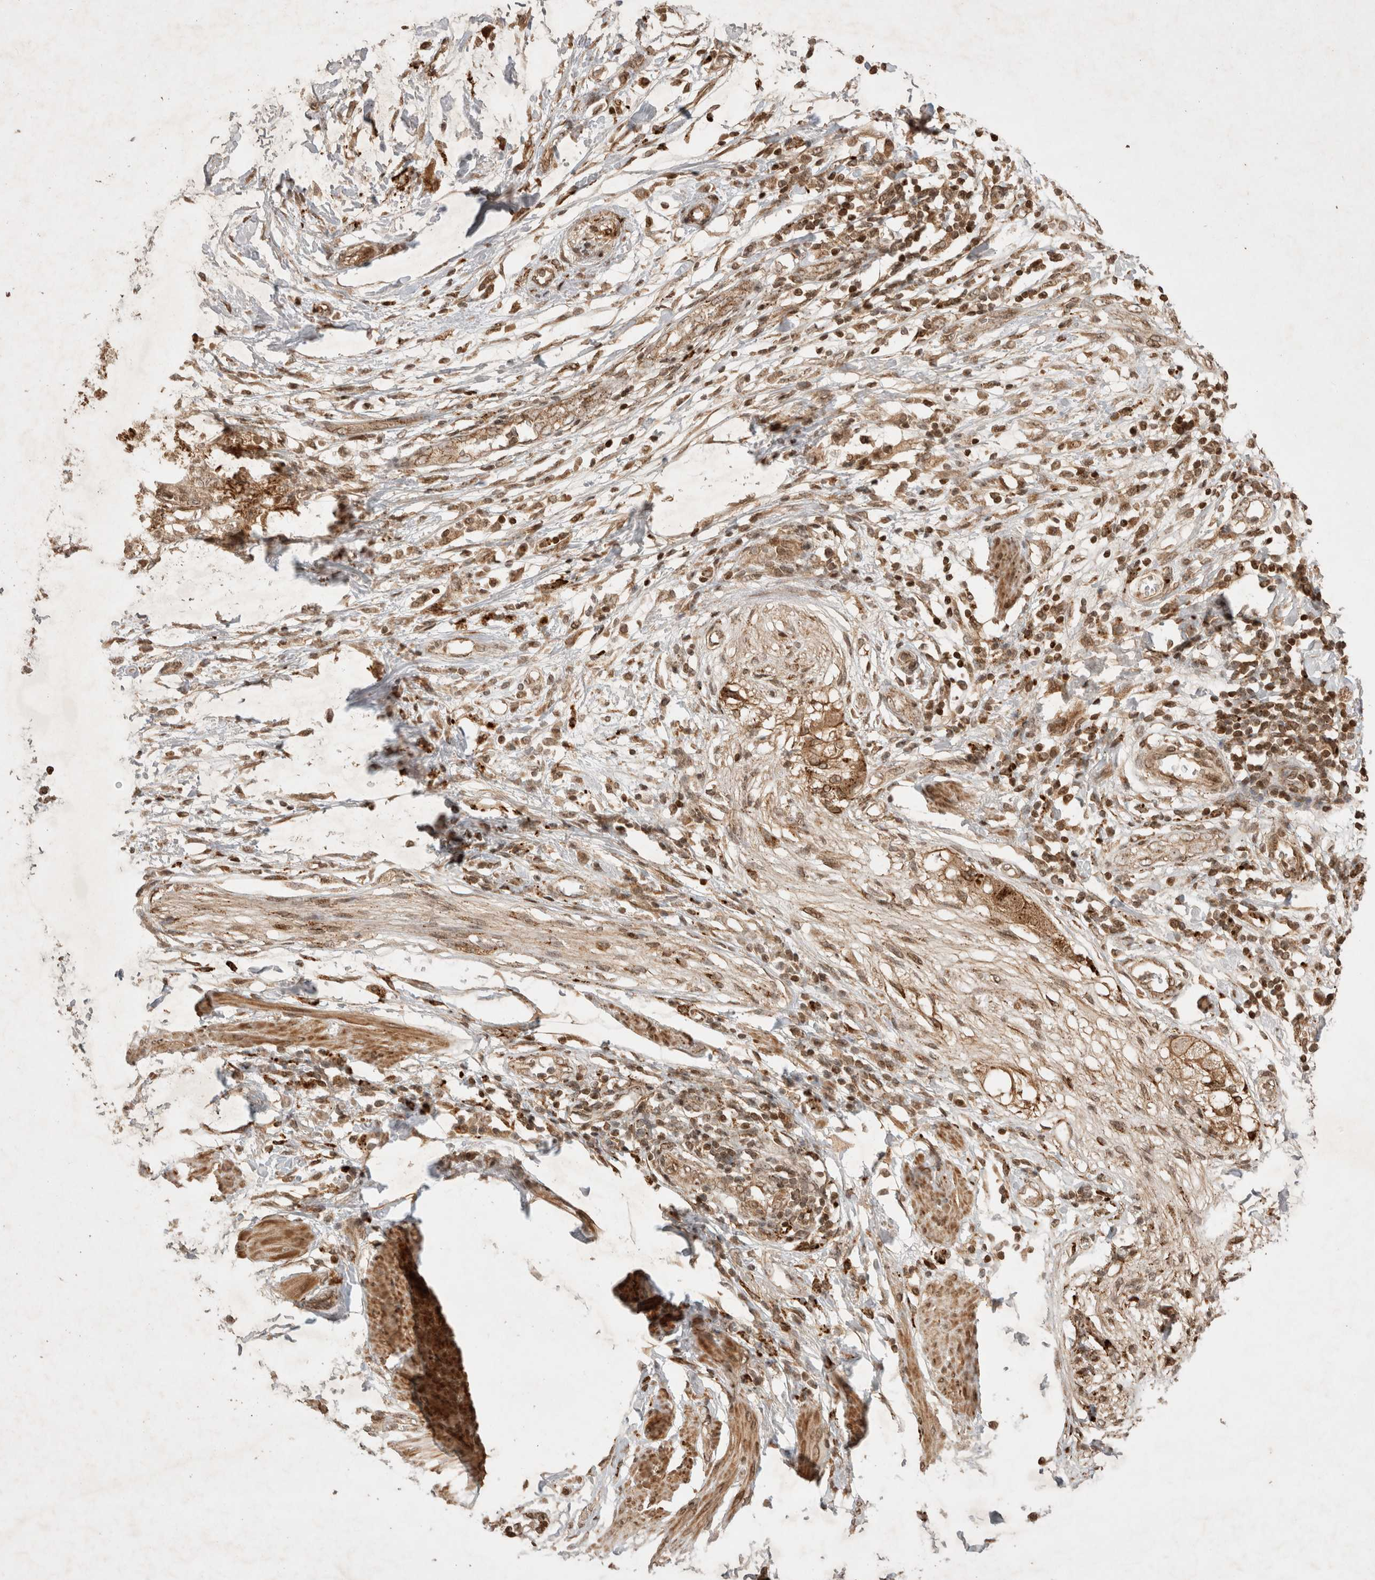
{"staining": {"intensity": "moderate", "quantity": ">75%", "location": "cytoplasmic/membranous"}, "tissue": "pancreatic cancer", "cell_type": "Tumor cells", "image_type": "cancer", "snomed": [{"axis": "morphology", "description": "Normal tissue, NOS"}, {"axis": "morphology", "description": "Adenocarcinoma, NOS"}, {"axis": "topography", "description": "Pancreas"}, {"axis": "topography", "description": "Duodenum"}], "caption": "Tumor cells show medium levels of moderate cytoplasmic/membranous positivity in about >75% of cells in human pancreatic cancer.", "gene": "FAM221A", "patient": {"sex": "female", "age": 60}}